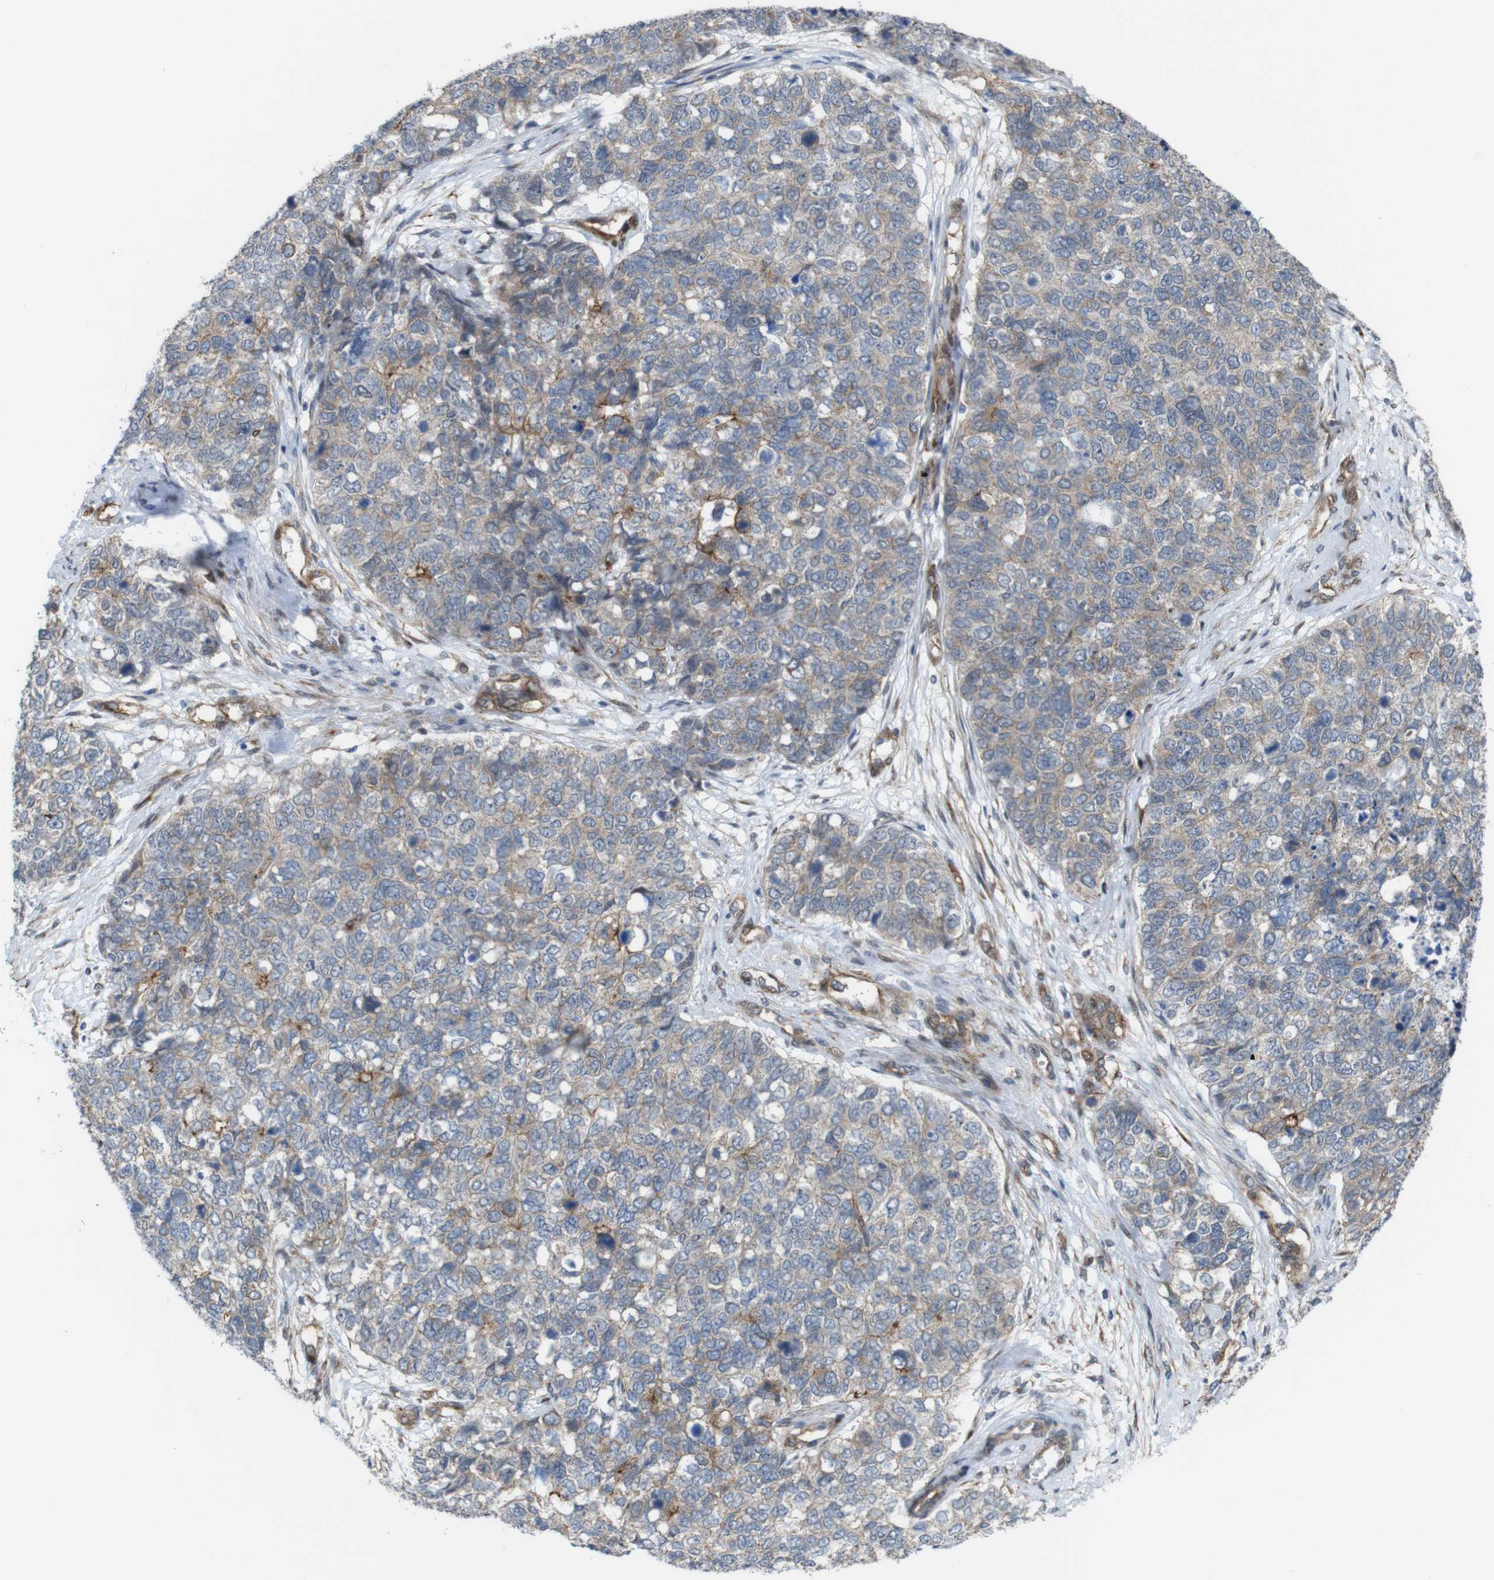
{"staining": {"intensity": "weak", "quantity": ">75%", "location": "cytoplasmic/membranous"}, "tissue": "cervical cancer", "cell_type": "Tumor cells", "image_type": "cancer", "snomed": [{"axis": "morphology", "description": "Squamous cell carcinoma, NOS"}, {"axis": "topography", "description": "Cervix"}], "caption": "A low amount of weak cytoplasmic/membranous staining is seen in about >75% of tumor cells in cervical cancer (squamous cell carcinoma) tissue.", "gene": "PTGER4", "patient": {"sex": "female", "age": 63}}